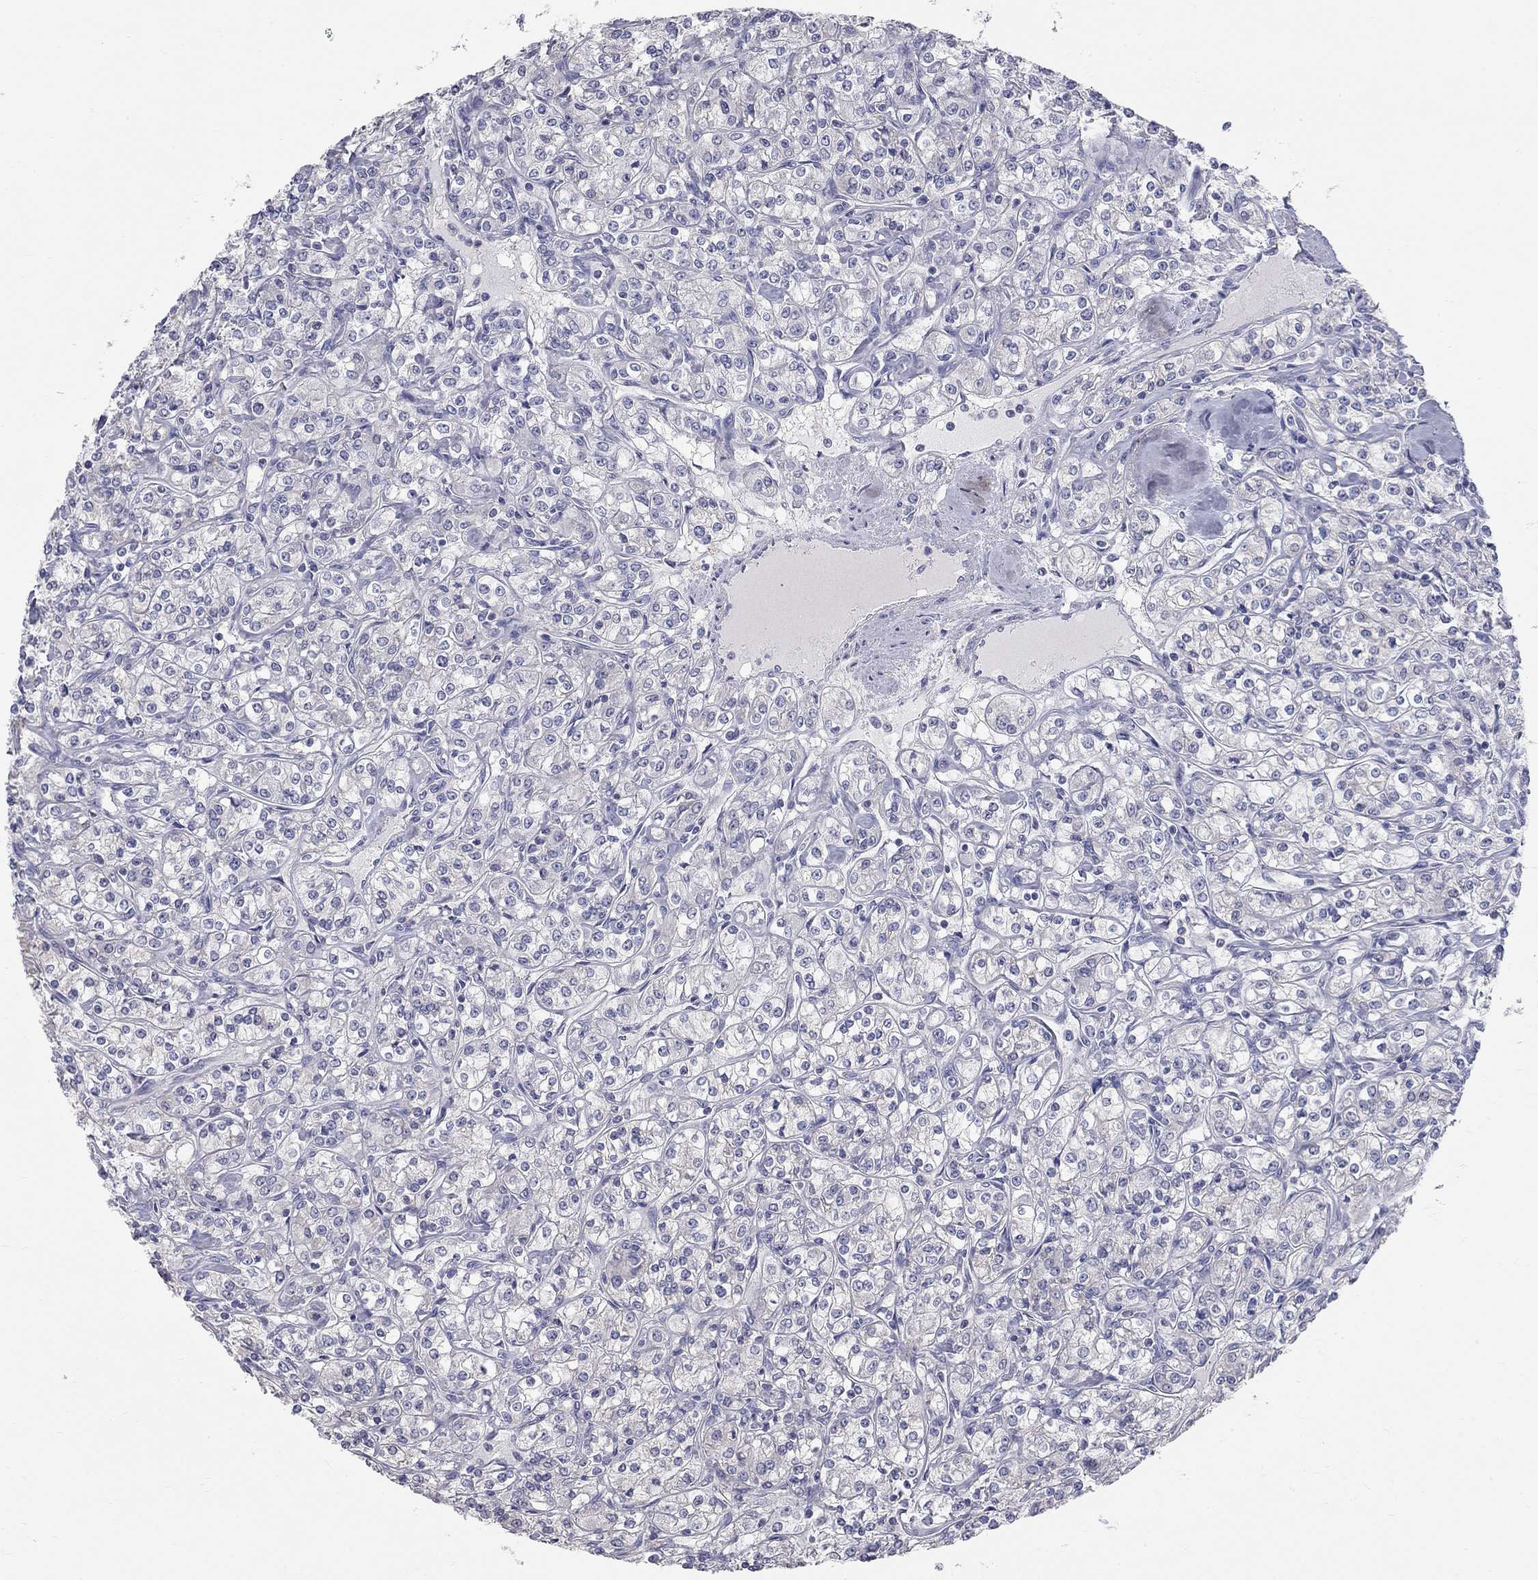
{"staining": {"intensity": "negative", "quantity": "none", "location": "none"}, "tissue": "renal cancer", "cell_type": "Tumor cells", "image_type": "cancer", "snomed": [{"axis": "morphology", "description": "Adenocarcinoma, NOS"}, {"axis": "topography", "description": "Kidney"}], "caption": "The IHC image has no significant staining in tumor cells of renal cancer tissue.", "gene": "CFAP161", "patient": {"sex": "male", "age": 77}}